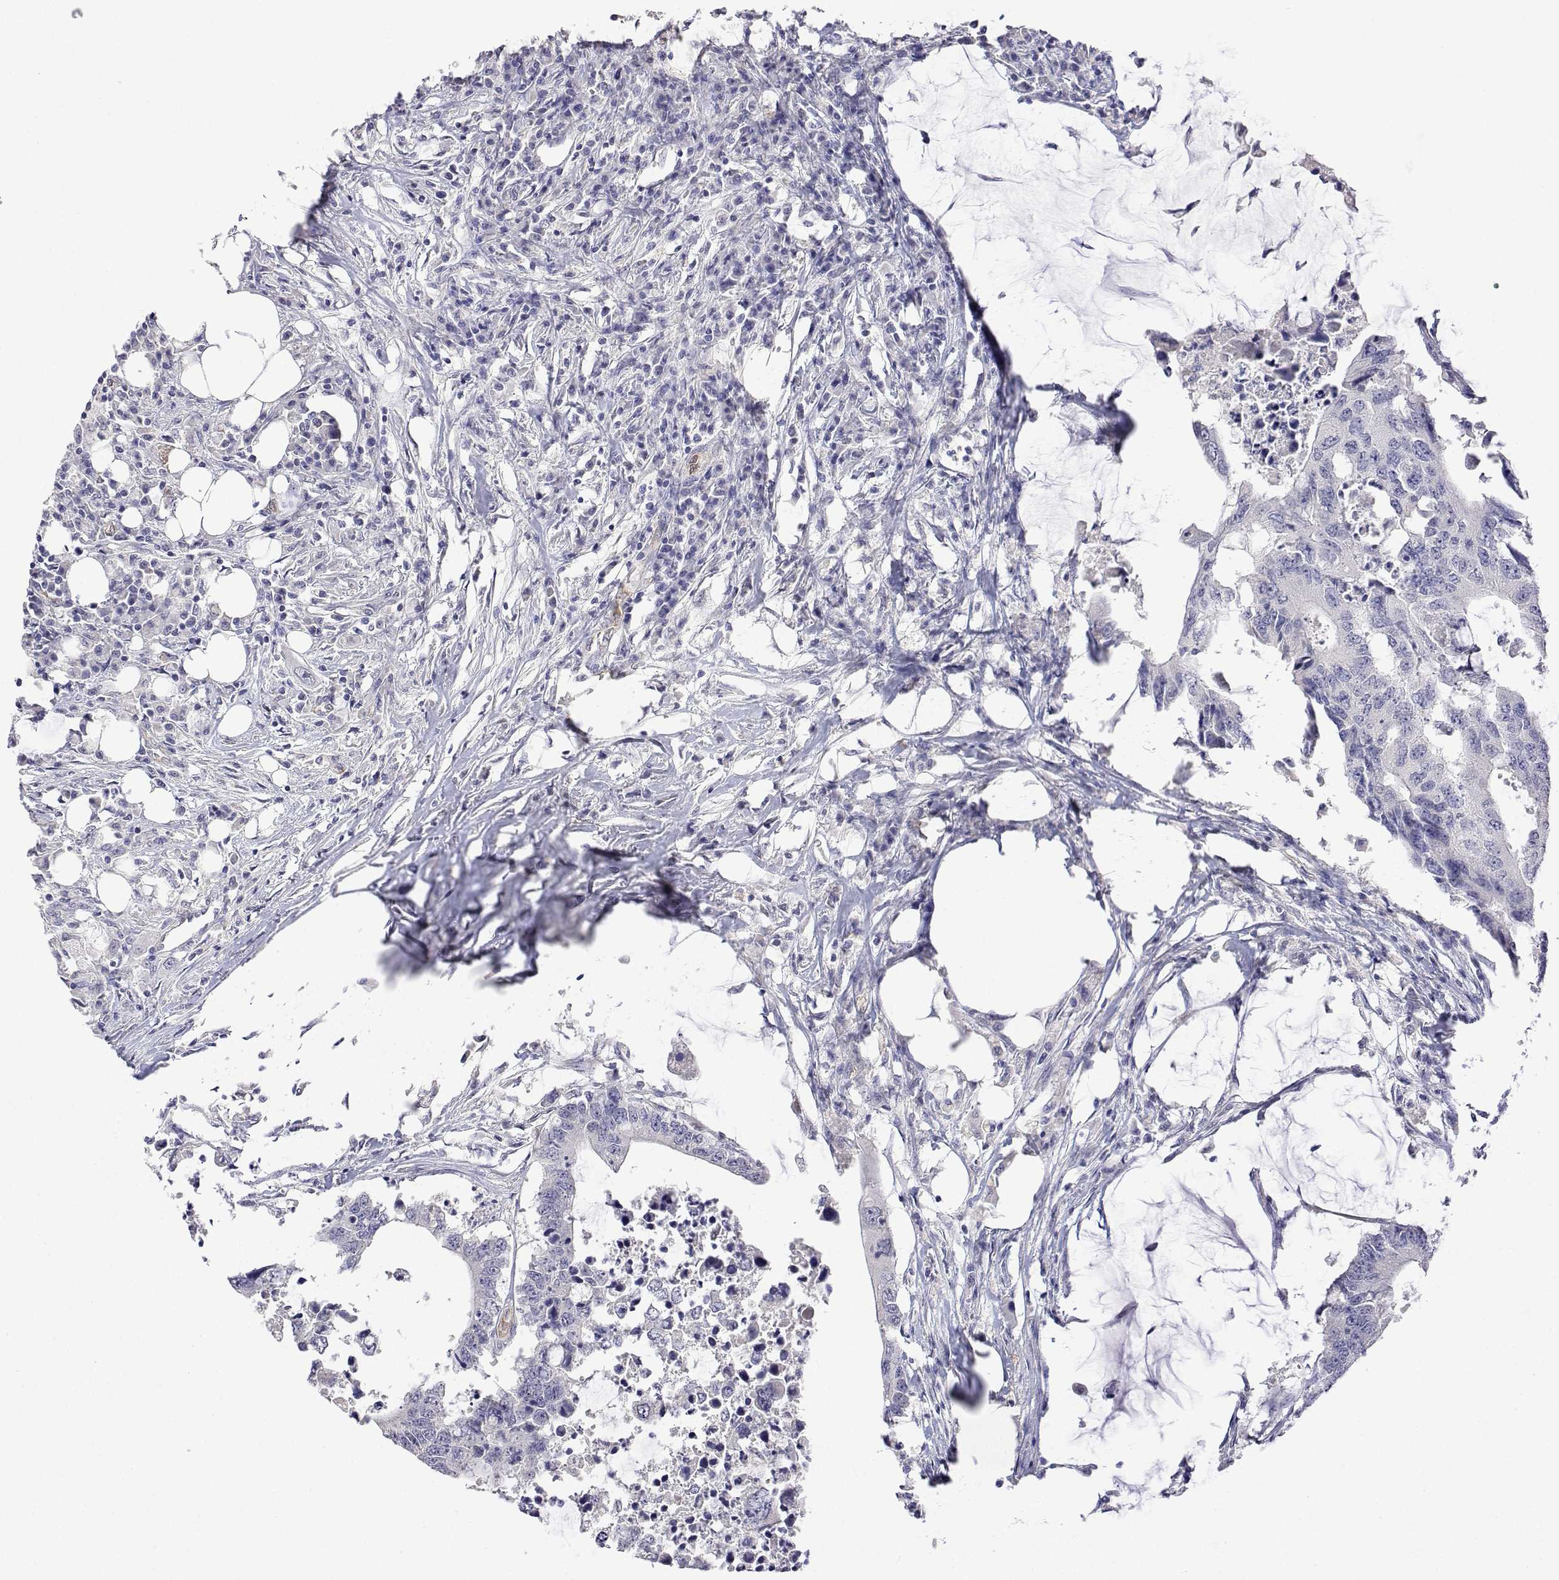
{"staining": {"intensity": "negative", "quantity": "none", "location": "none"}, "tissue": "colorectal cancer", "cell_type": "Tumor cells", "image_type": "cancer", "snomed": [{"axis": "morphology", "description": "Adenocarcinoma, NOS"}, {"axis": "topography", "description": "Colon"}], "caption": "This is an immunohistochemistry histopathology image of adenocarcinoma (colorectal). There is no expression in tumor cells.", "gene": "PLCB1", "patient": {"sex": "male", "age": 71}}